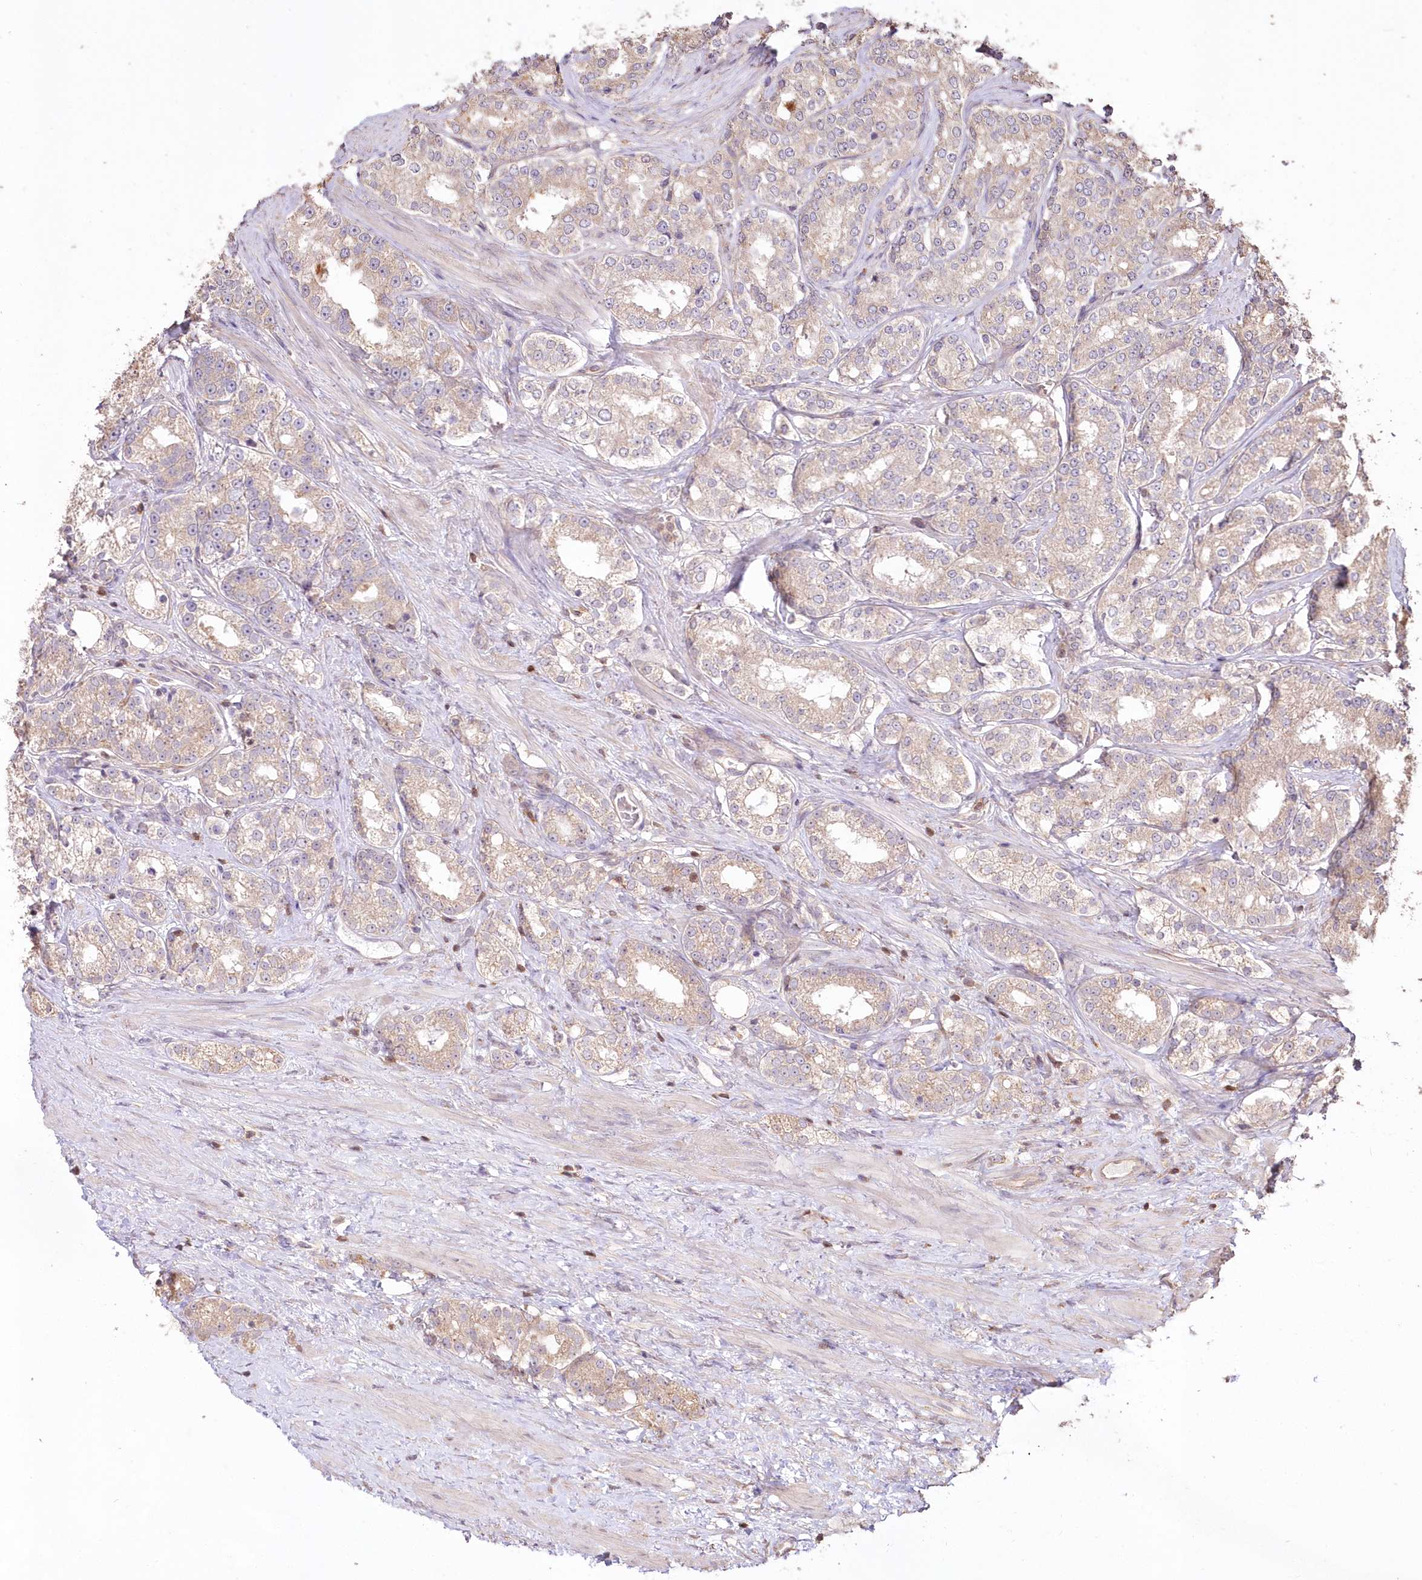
{"staining": {"intensity": "negative", "quantity": "none", "location": "none"}, "tissue": "prostate cancer", "cell_type": "Tumor cells", "image_type": "cancer", "snomed": [{"axis": "morphology", "description": "Normal tissue, NOS"}, {"axis": "morphology", "description": "Adenocarcinoma, High grade"}, {"axis": "topography", "description": "Prostate"}], "caption": "The image displays no significant expression in tumor cells of adenocarcinoma (high-grade) (prostate).", "gene": "STK17B", "patient": {"sex": "male", "age": 83}}